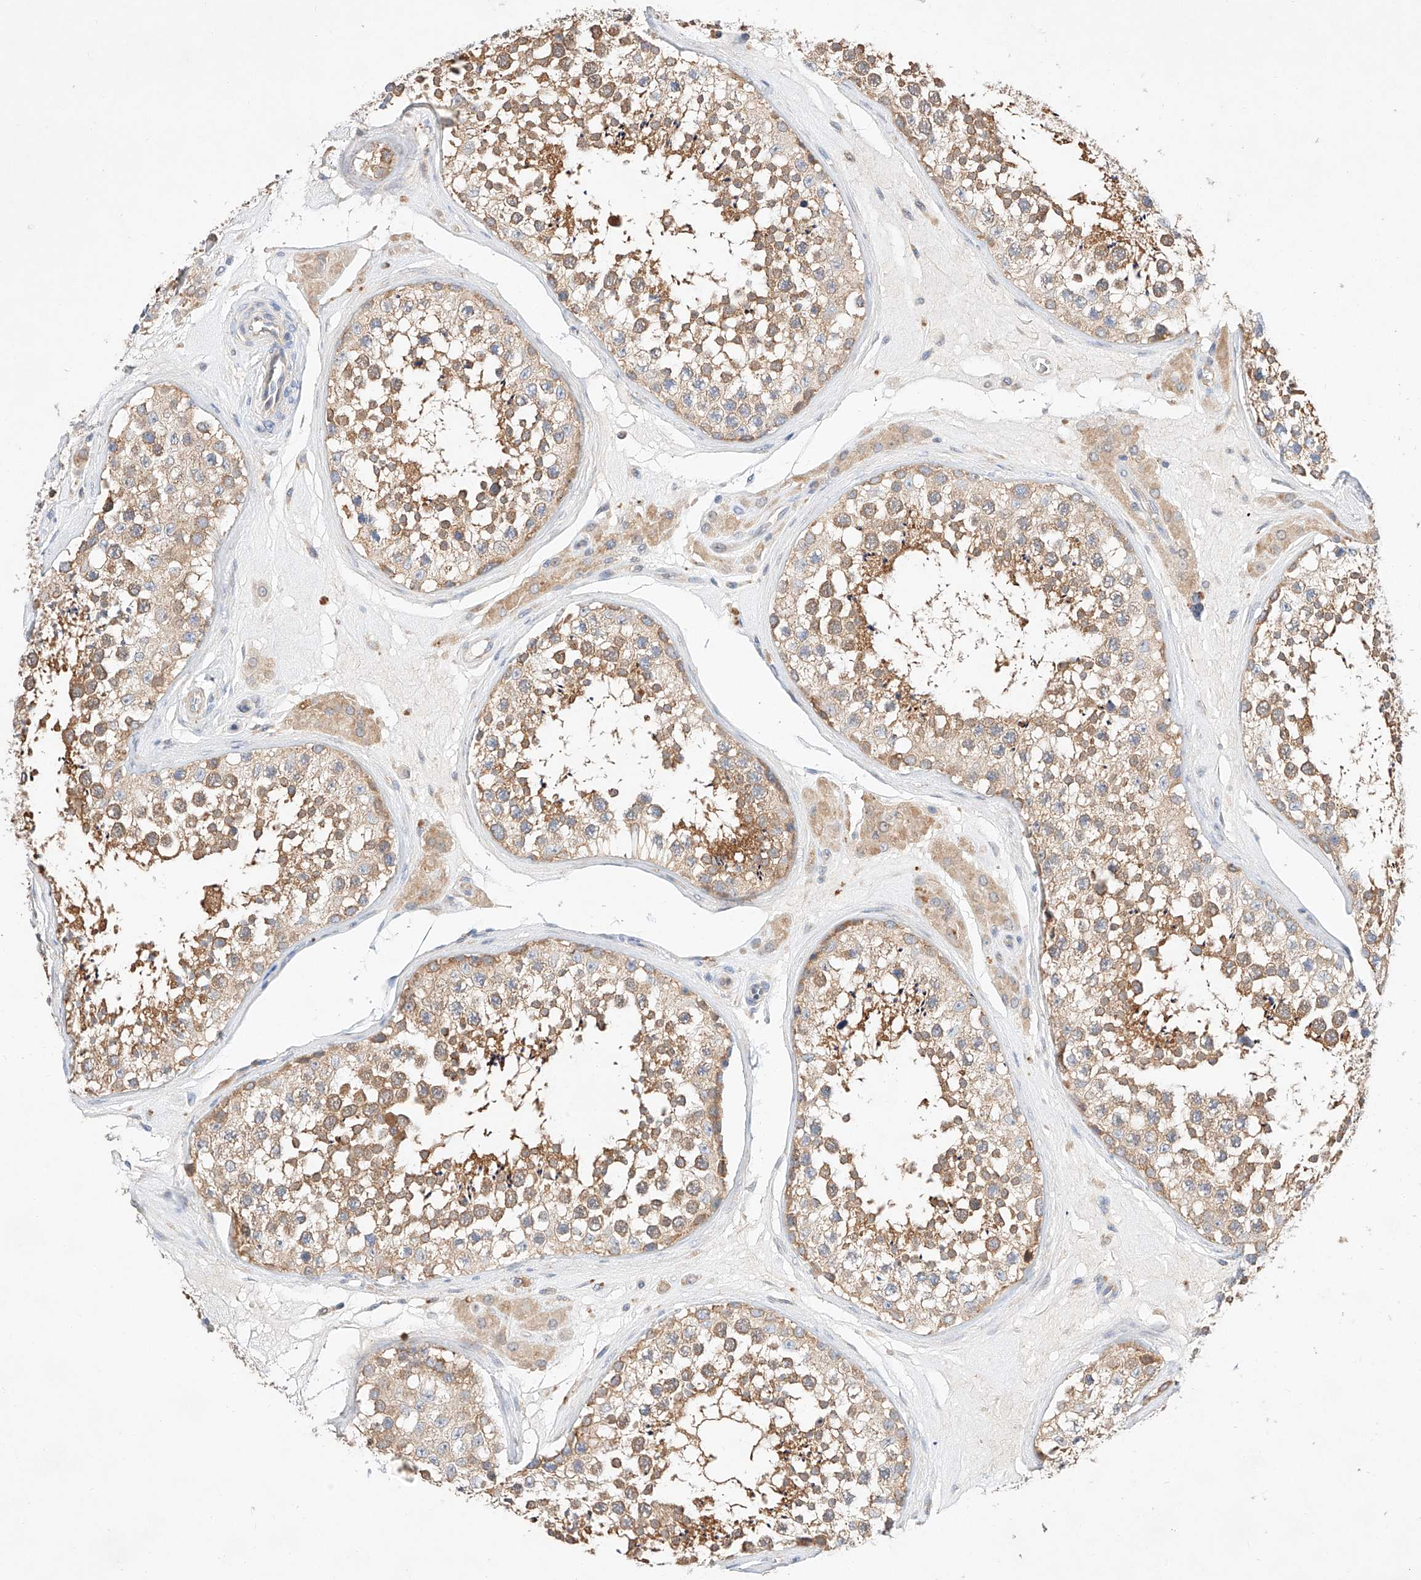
{"staining": {"intensity": "moderate", "quantity": ">75%", "location": "cytoplasmic/membranous"}, "tissue": "testis", "cell_type": "Cells in seminiferous ducts", "image_type": "normal", "snomed": [{"axis": "morphology", "description": "Normal tissue, NOS"}, {"axis": "topography", "description": "Testis"}], "caption": "Immunohistochemical staining of normal human testis reveals medium levels of moderate cytoplasmic/membranous expression in approximately >75% of cells in seminiferous ducts.", "gene": "C6orf118", "patient": {"sex": "male", "age": 46}}